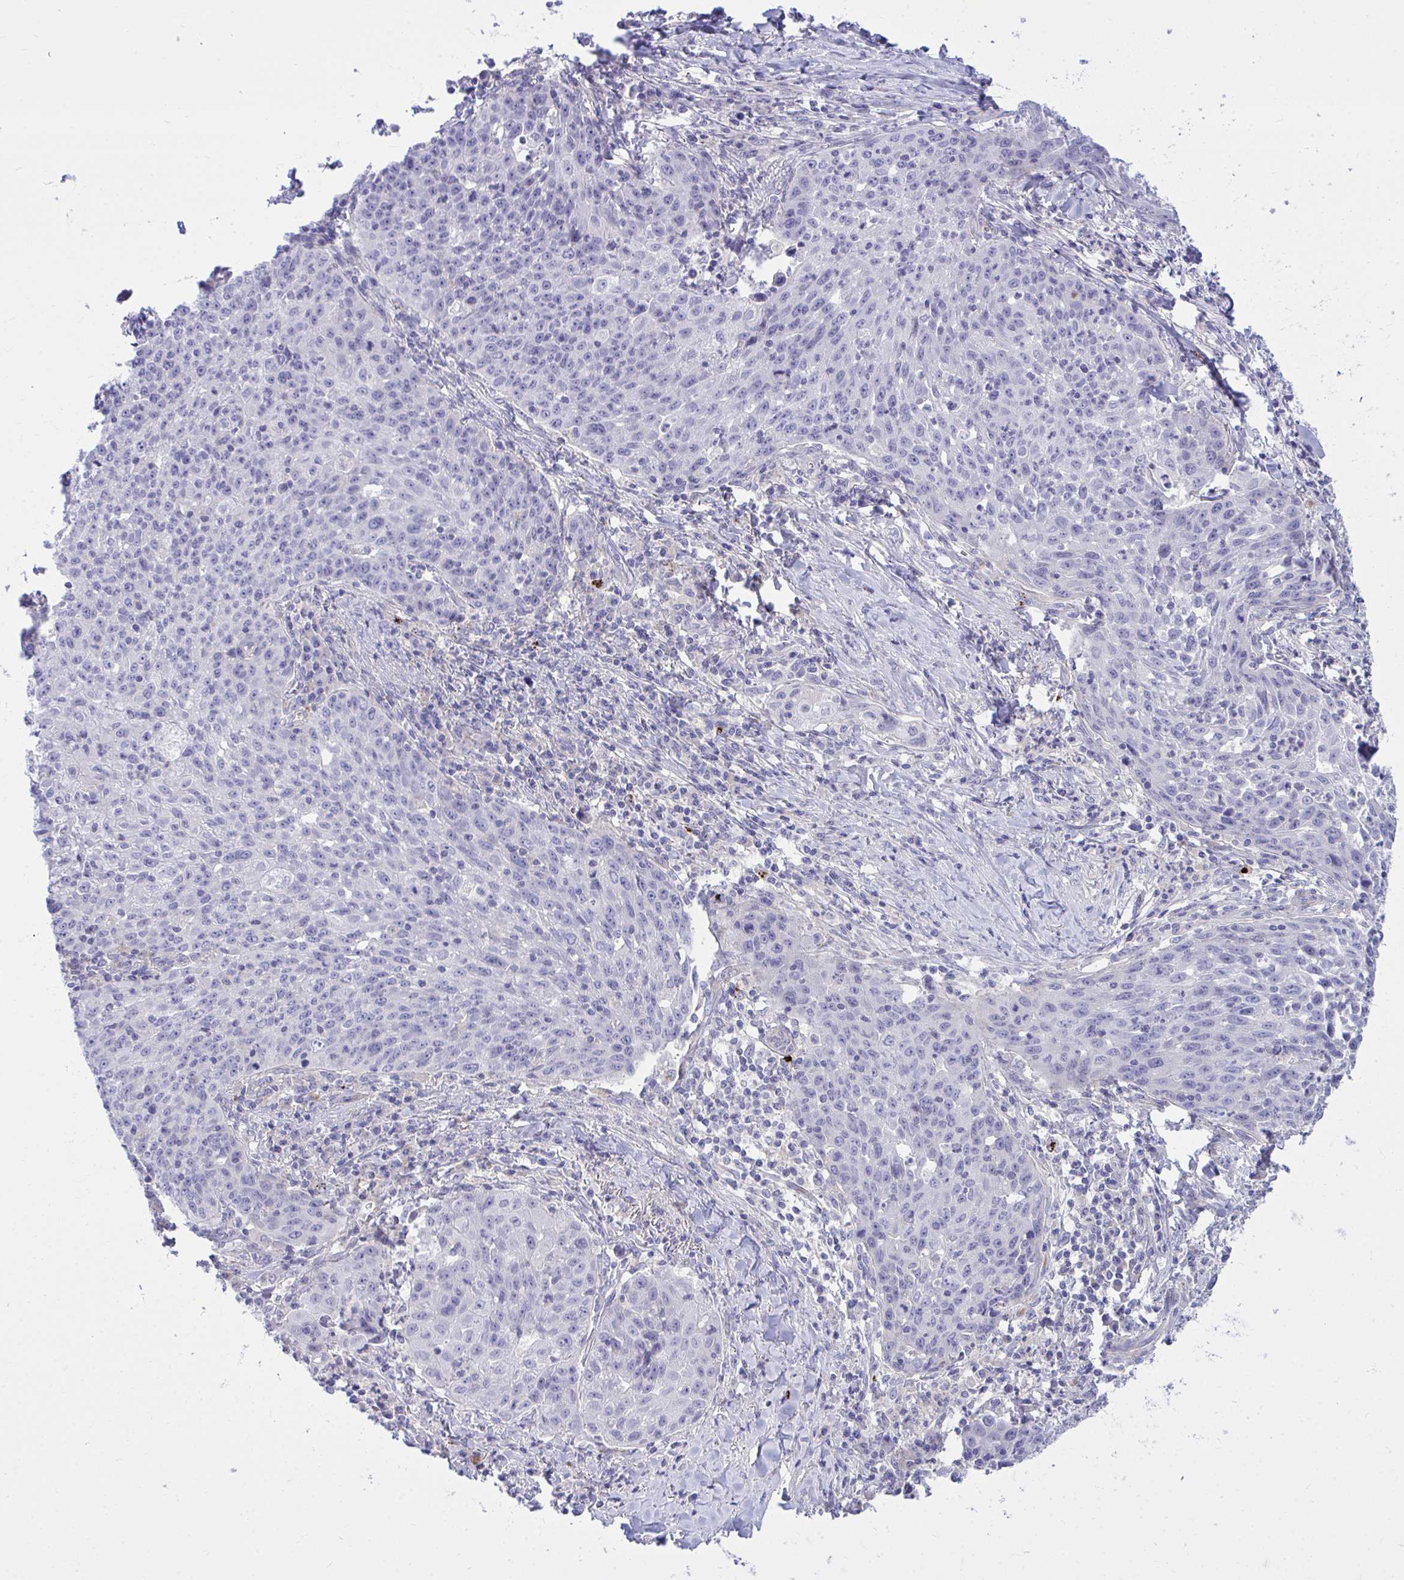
{"staining": {"intensity": "negative", "quantity": "none", "location": "none"}, "tissue": "lung cancer", "cell_type": "Tumor cells", "image_type": "cancer", "snomed": [{"axis": "morphology", "description": "Squamous cell carcinoma, NOS"}, {"axis": "morphology", "description": "Squamous cell carcinoma, metastatic, NOS"}, {"axis": "topography", "description": "Bronchus"}, {"axis": "topography", "description": "Lung"}], "caption": "An immunohistochemistry photomicrograph of lung cancer is shown. There is no staining in tumor cells of lung cancer. (Brightfield microscopy of DAB immunohistochemistry at high magnification).", "gene": "TP53I11", "patient": {"sex": "male", "age": 62}}